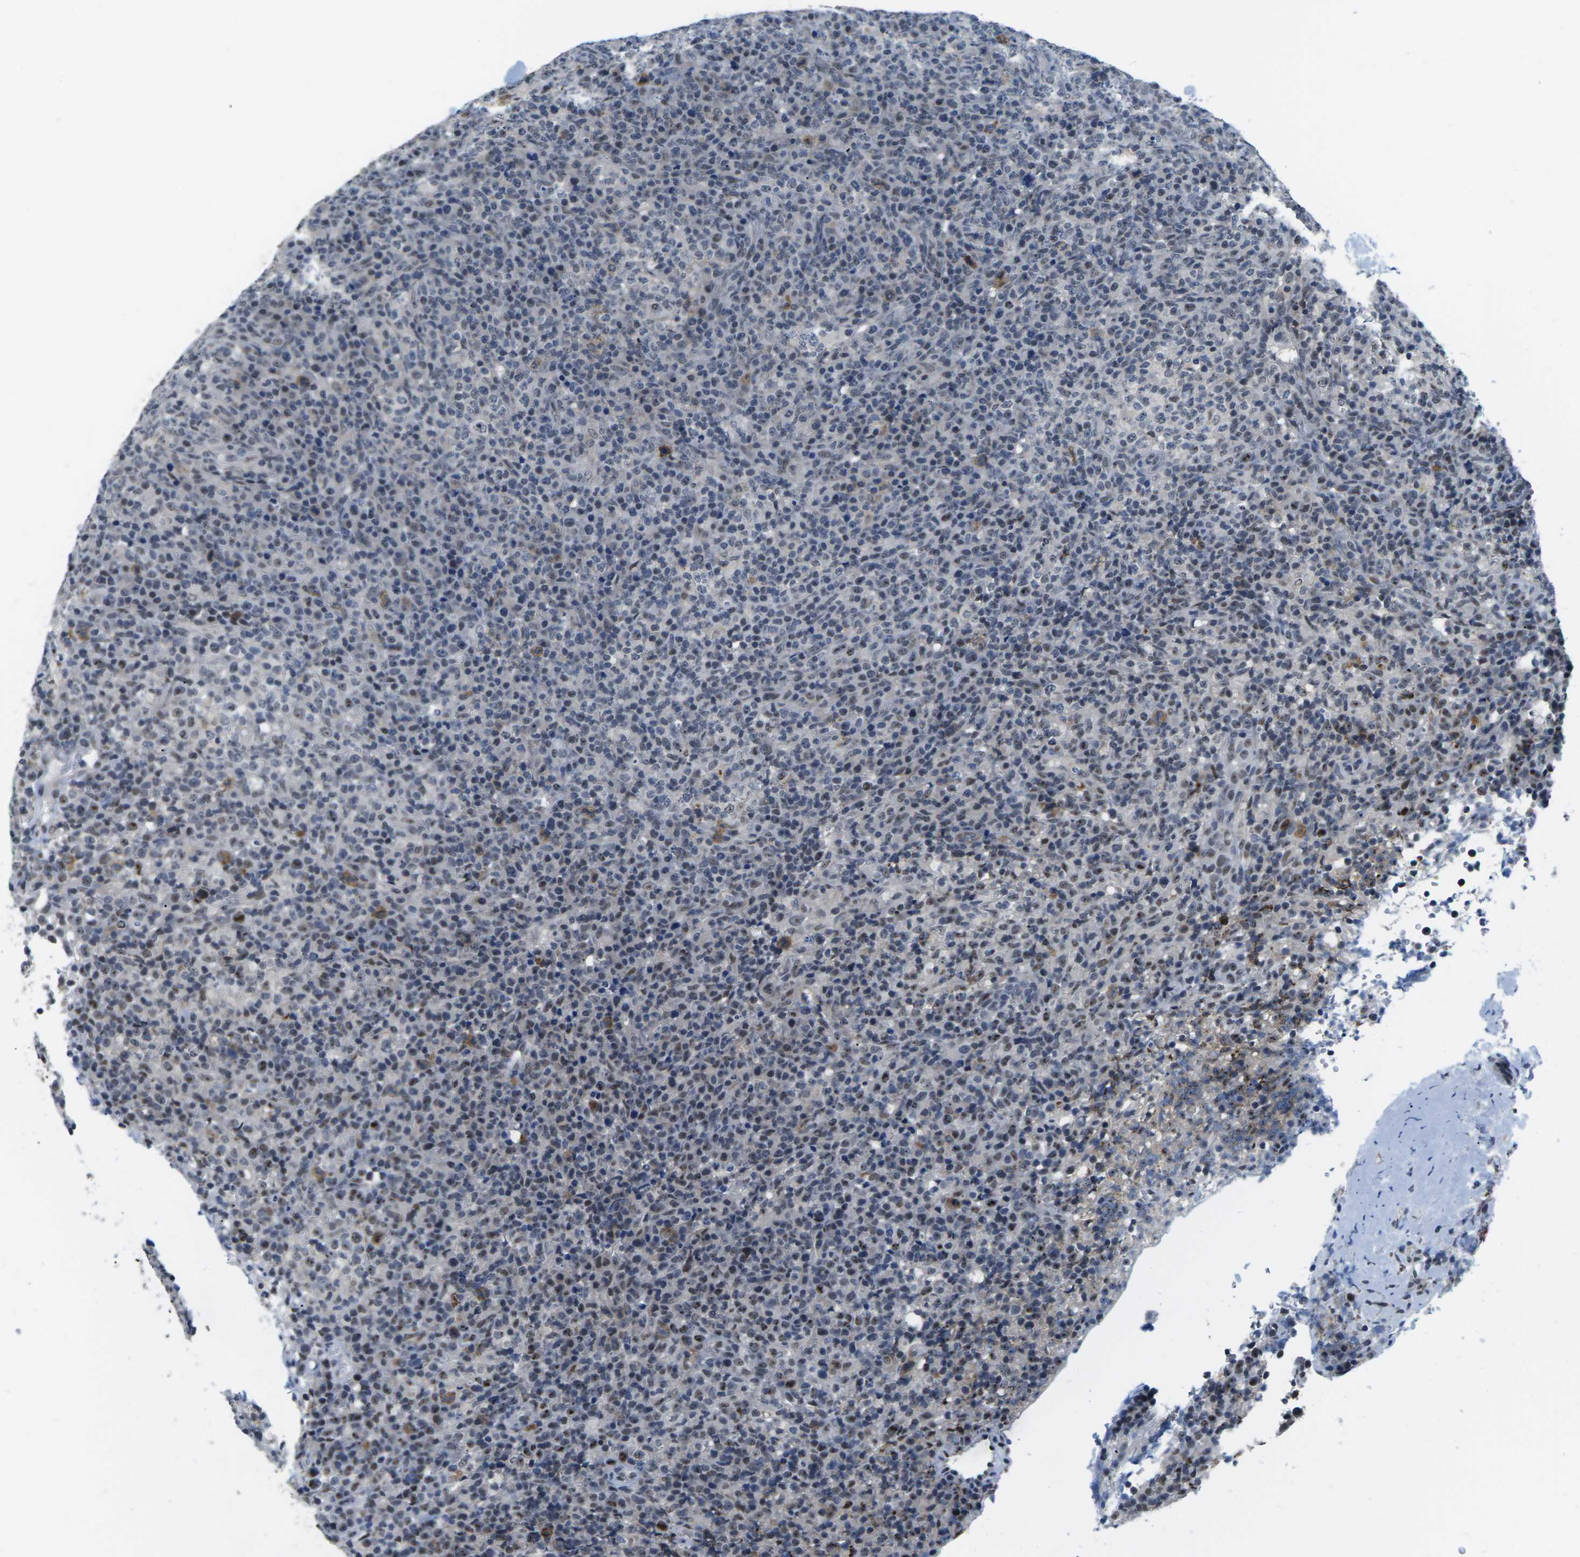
{"staining": {"intensity": "negative", "quantity": "none", "location": "none"}, "tissue": "lymphoma", "cell_type": "Tumor cells", "image_type": "cancer", "snomed": [{"axis": "morphology", "description": "Malignant lymphoma, non-Hodgkin's type, High grade"}, {"axis": "topography", "description": "Lymph node"}], "caption": "Histopathology image shows no significant protein staining in tumor cells of malignant lymphoma, non-Hodgkin's type (high-grade). (DAB immunohistochemistry (IHC) visualized using brightfield microscopy, high magnification).", "gene": "NSRP1", "patient": {"sex": "female", "age": 76}}